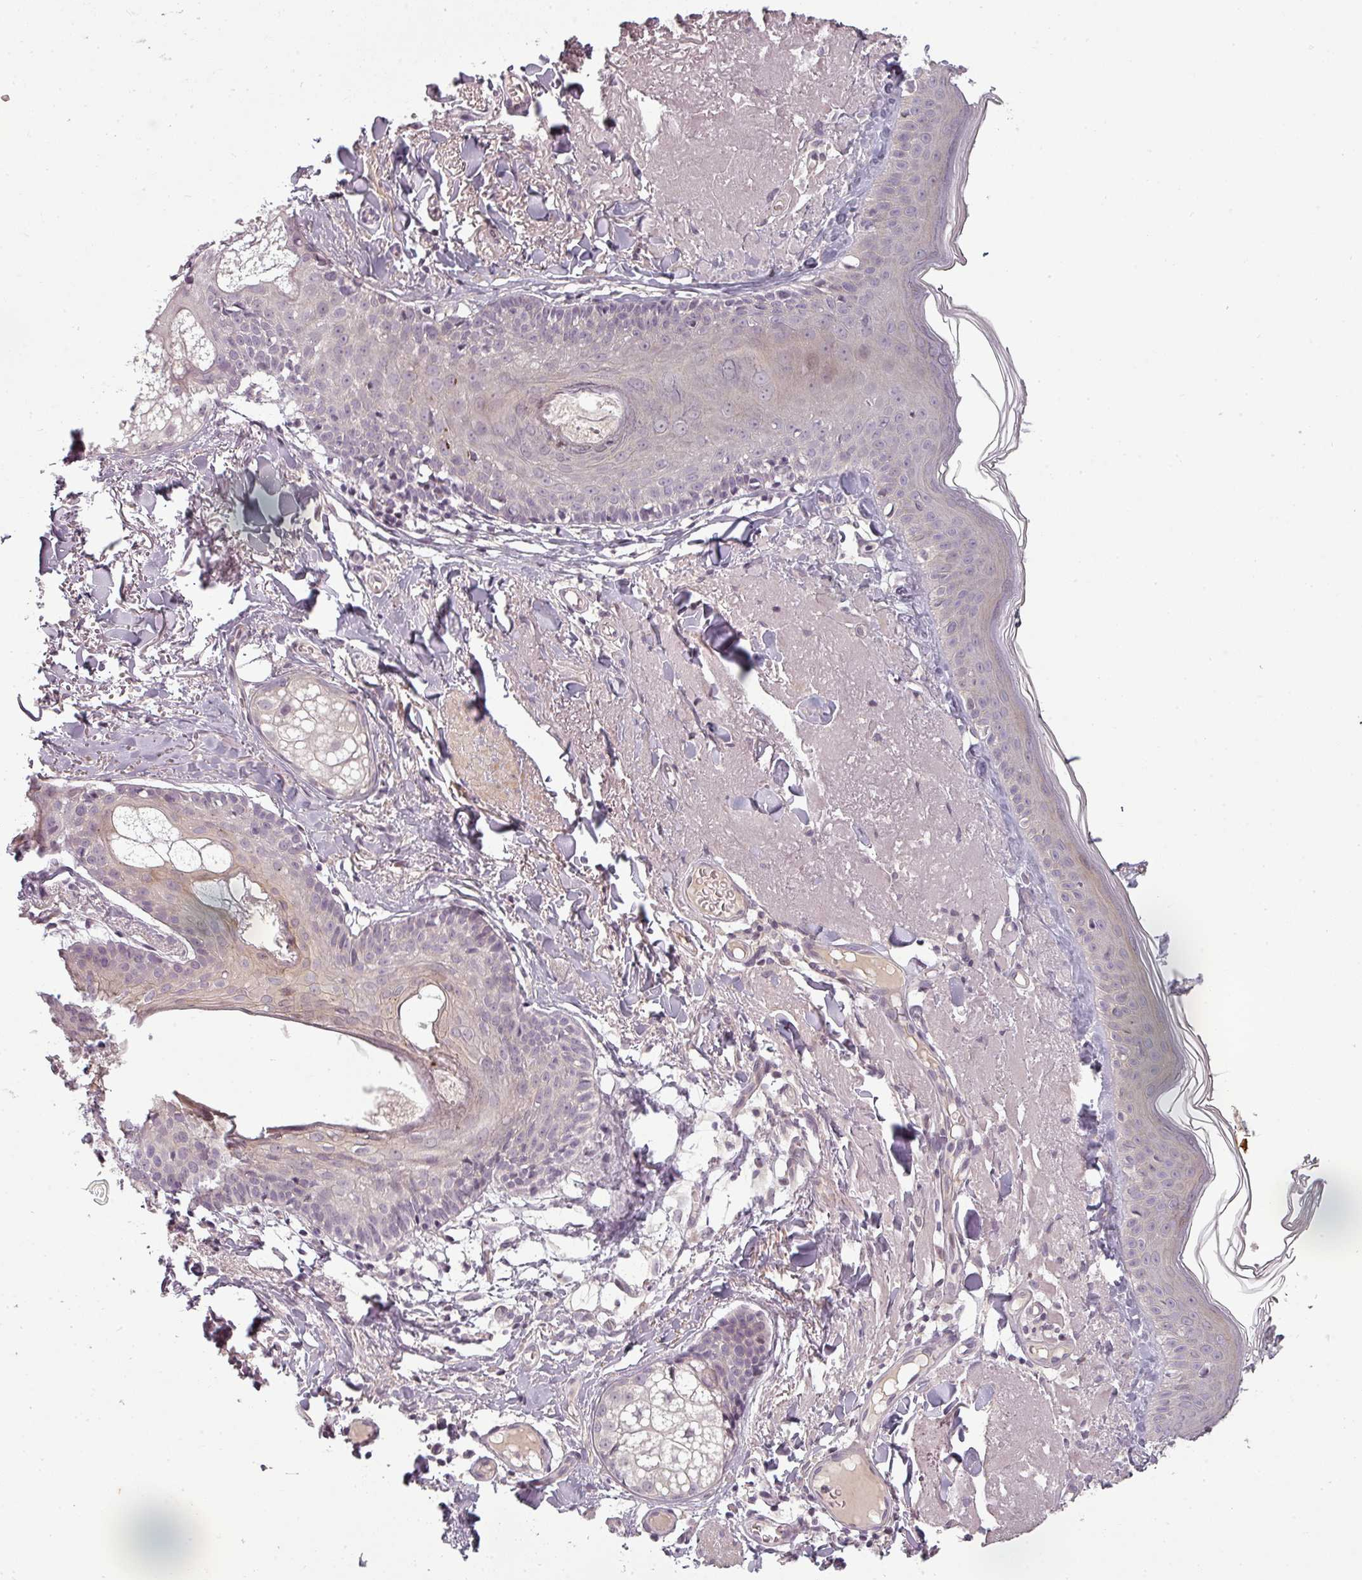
{"staining": {"intensity": "negative", "quantity": "none", "location": "none"}, "tissue": "skin", "cell_type": "Fibroblasts", "image_type": "normal", "snomed": [{"axis": "morphology", "description": "Normal tissue, NOS"}, {"axis": "morphology", "description": "Malignant melanoma, NOS"}, {"axis": "topography", "description": "Skin"}], "caption": "IHC of normal skin displays no expression in fibroblasts.", "gene": "SLC16A9", "patient": {"sex": "male", "age": 80}}